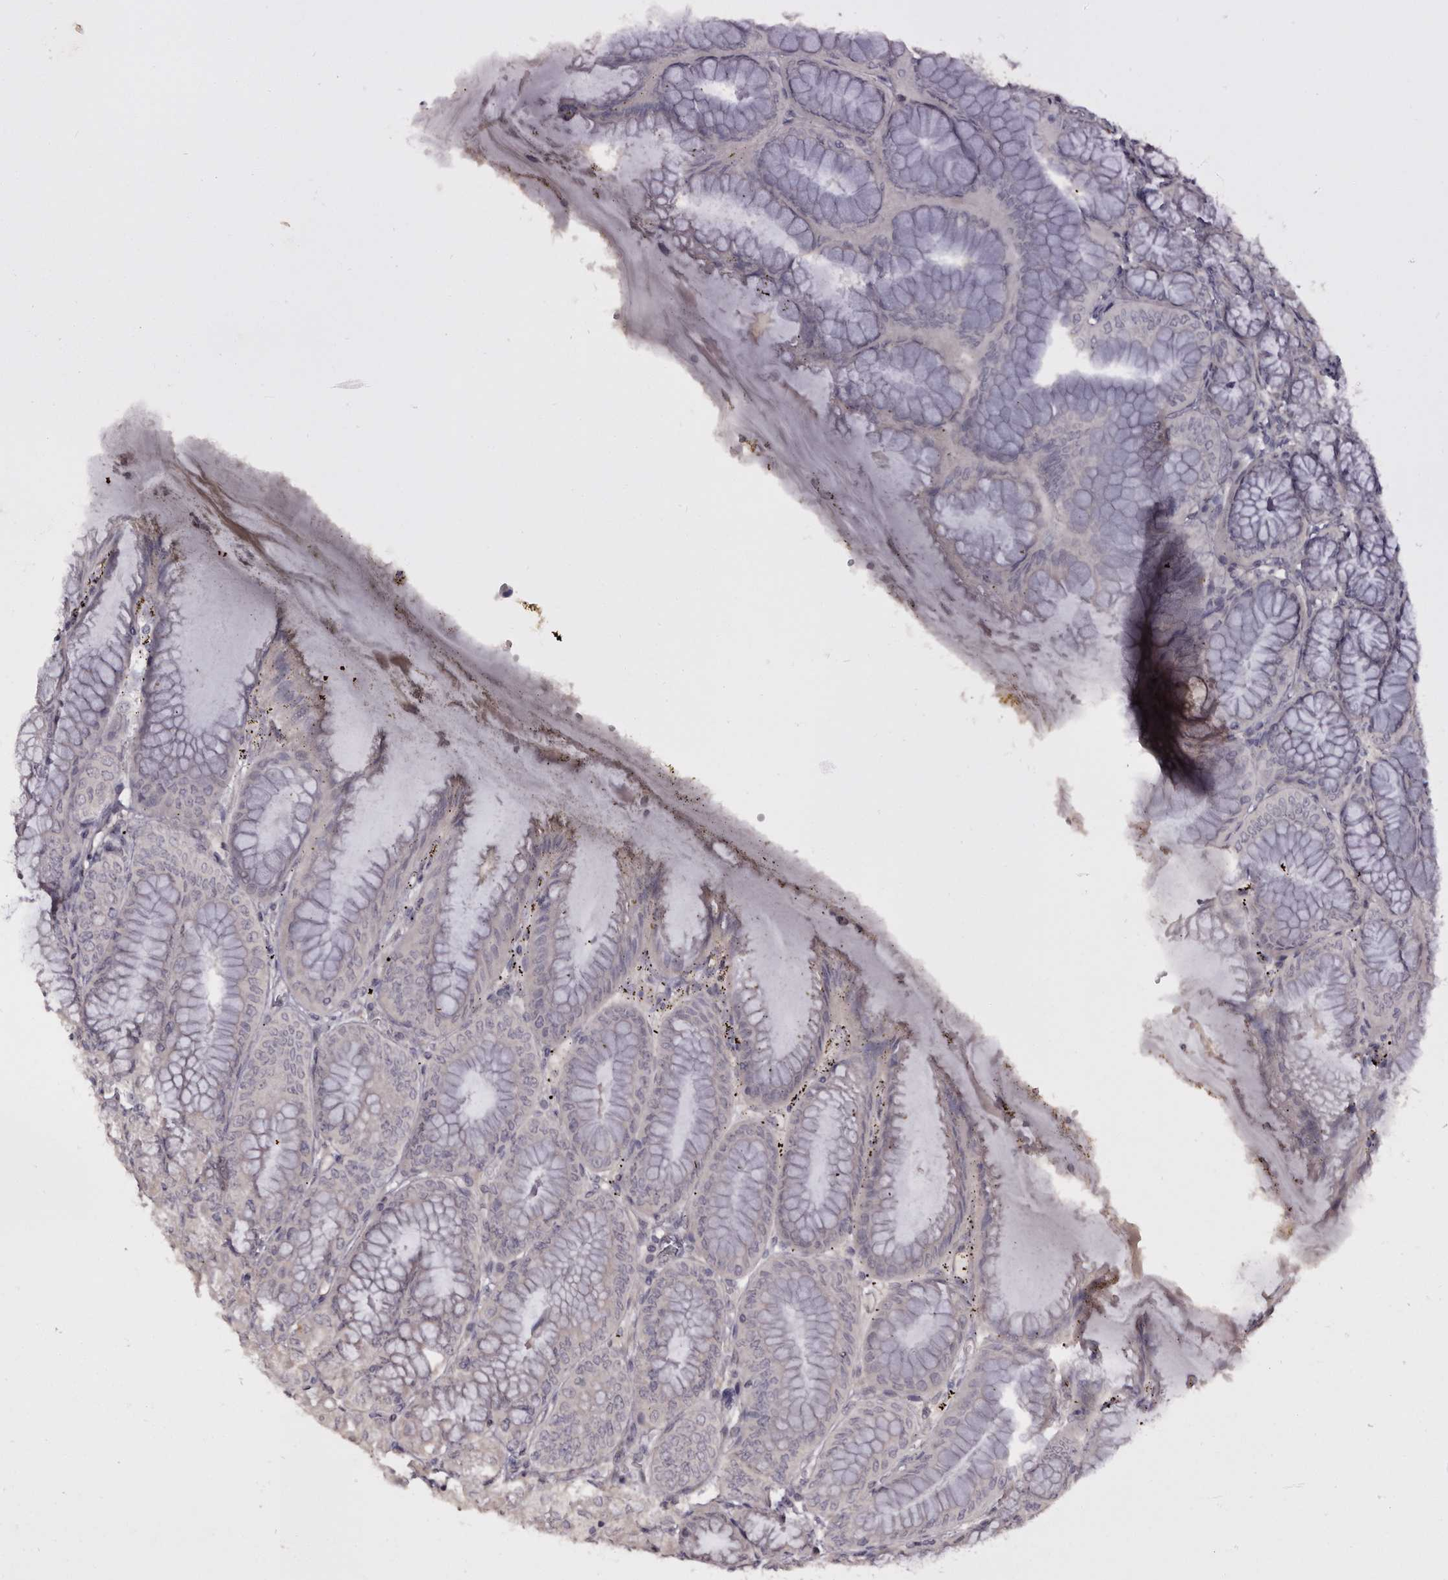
{"staining": {"intensity": "negative", "quantity": "none", "location": "none"}, "tissue": "stomach", "cell_type": "Glandular cells", "image_type": "normal", "snomed": [{"axis": "morphology", "description": "Normal tissue, NOS"}, {"axis": "topography", "description": "Stomach, lower"}], "caption": "Immunohistochemistry (IHC) image of benign stomach: stomach stained with DAB displays no significant protein staining in glandular cells.", "gene": "TNNI1", "patient": {"sex": "male", "age": 71}}